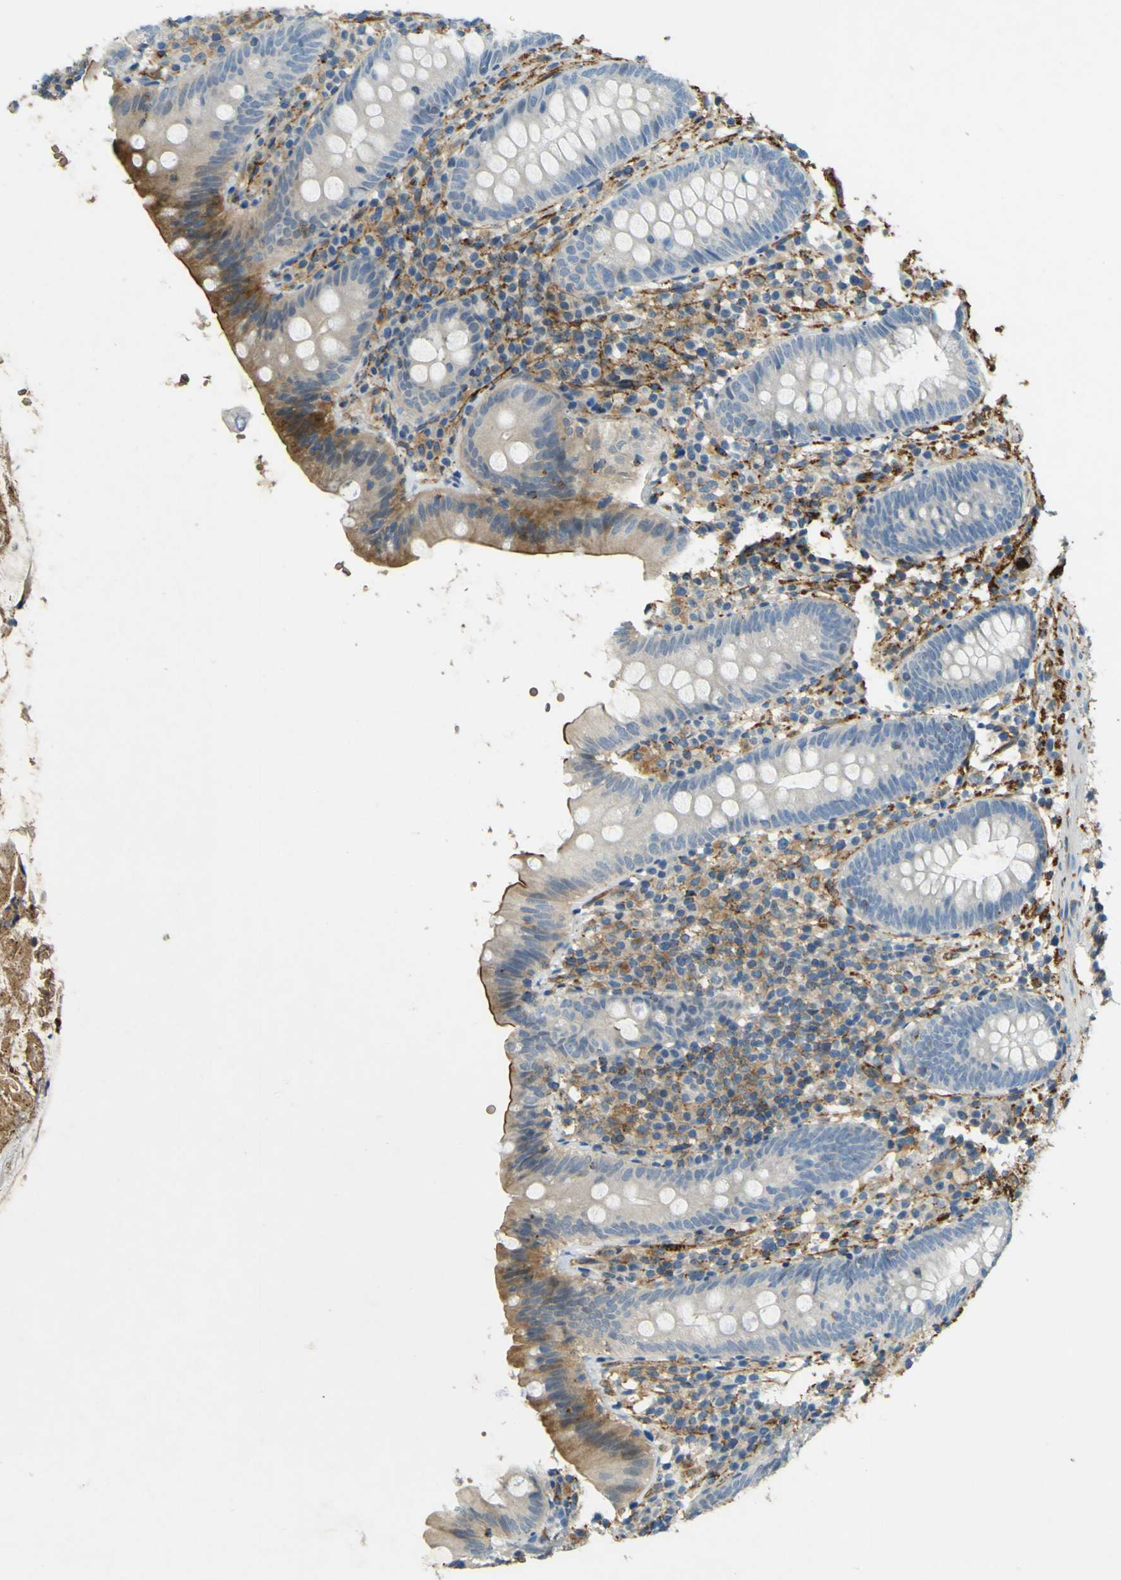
{"staining": {"intensity": "strong", "quantity": "25%-75%", "location": "cytoplasmic/membranous"}, "tissue": "appendix", "cell_type": "Glandular cells", "image_type": "normal", "snomed": [{"axis": "morphology", "description": "Normal tissue, NOS"}, {"axis": "topography", "description": "Appendix"}], "caption": "Protein expression by IHC demonstrates strong cytoplasmic/membranous staining in about 25%-75% of glandular cells in unremarkable appendix. (IHC, brightfield microscopy, high magnification).", "gene": "PLXDC1", "patient": {"sex": "male", "age": 52}}